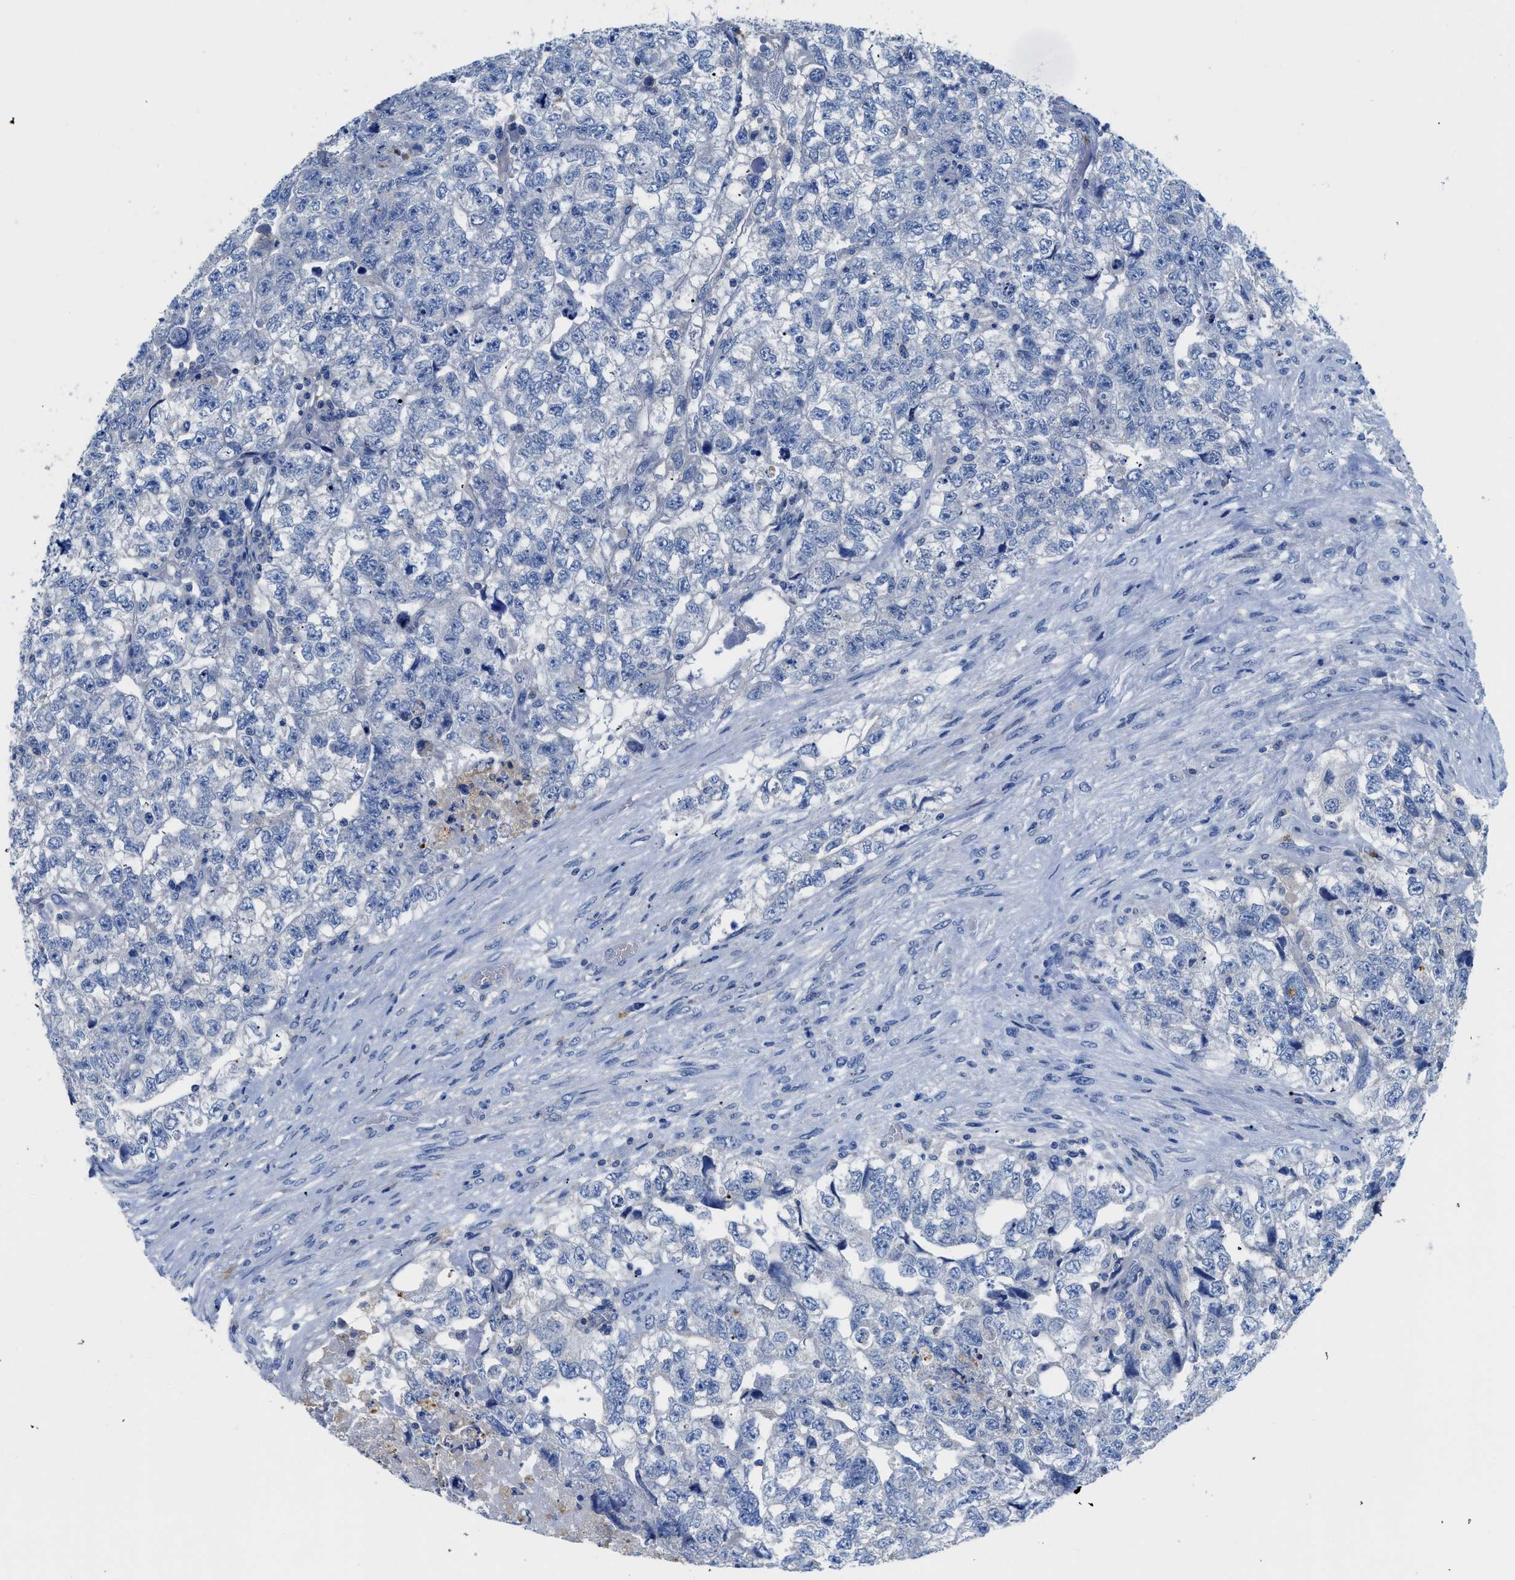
{"staining": {"intensity": "negative", "quantity": "none", "location": "none"}, "tissue": "testis cancer", "cell_type": "Tumor cells", "image_type": "cancer", "snomed": [{"axis": "morphology", "description": "Carcinoma, Embryonal, NOS"}, {"axis": "topography", "description": "Testis"}], "caption": "Immunohistochemistry of human testis cancer shows no expression in tumor cells. The staining is performed using DAB brown chromogen with nuclei counter-stained in using hematoxylin.", "gene": "NEB", "patient": {"sex": "male", "age": 36}}